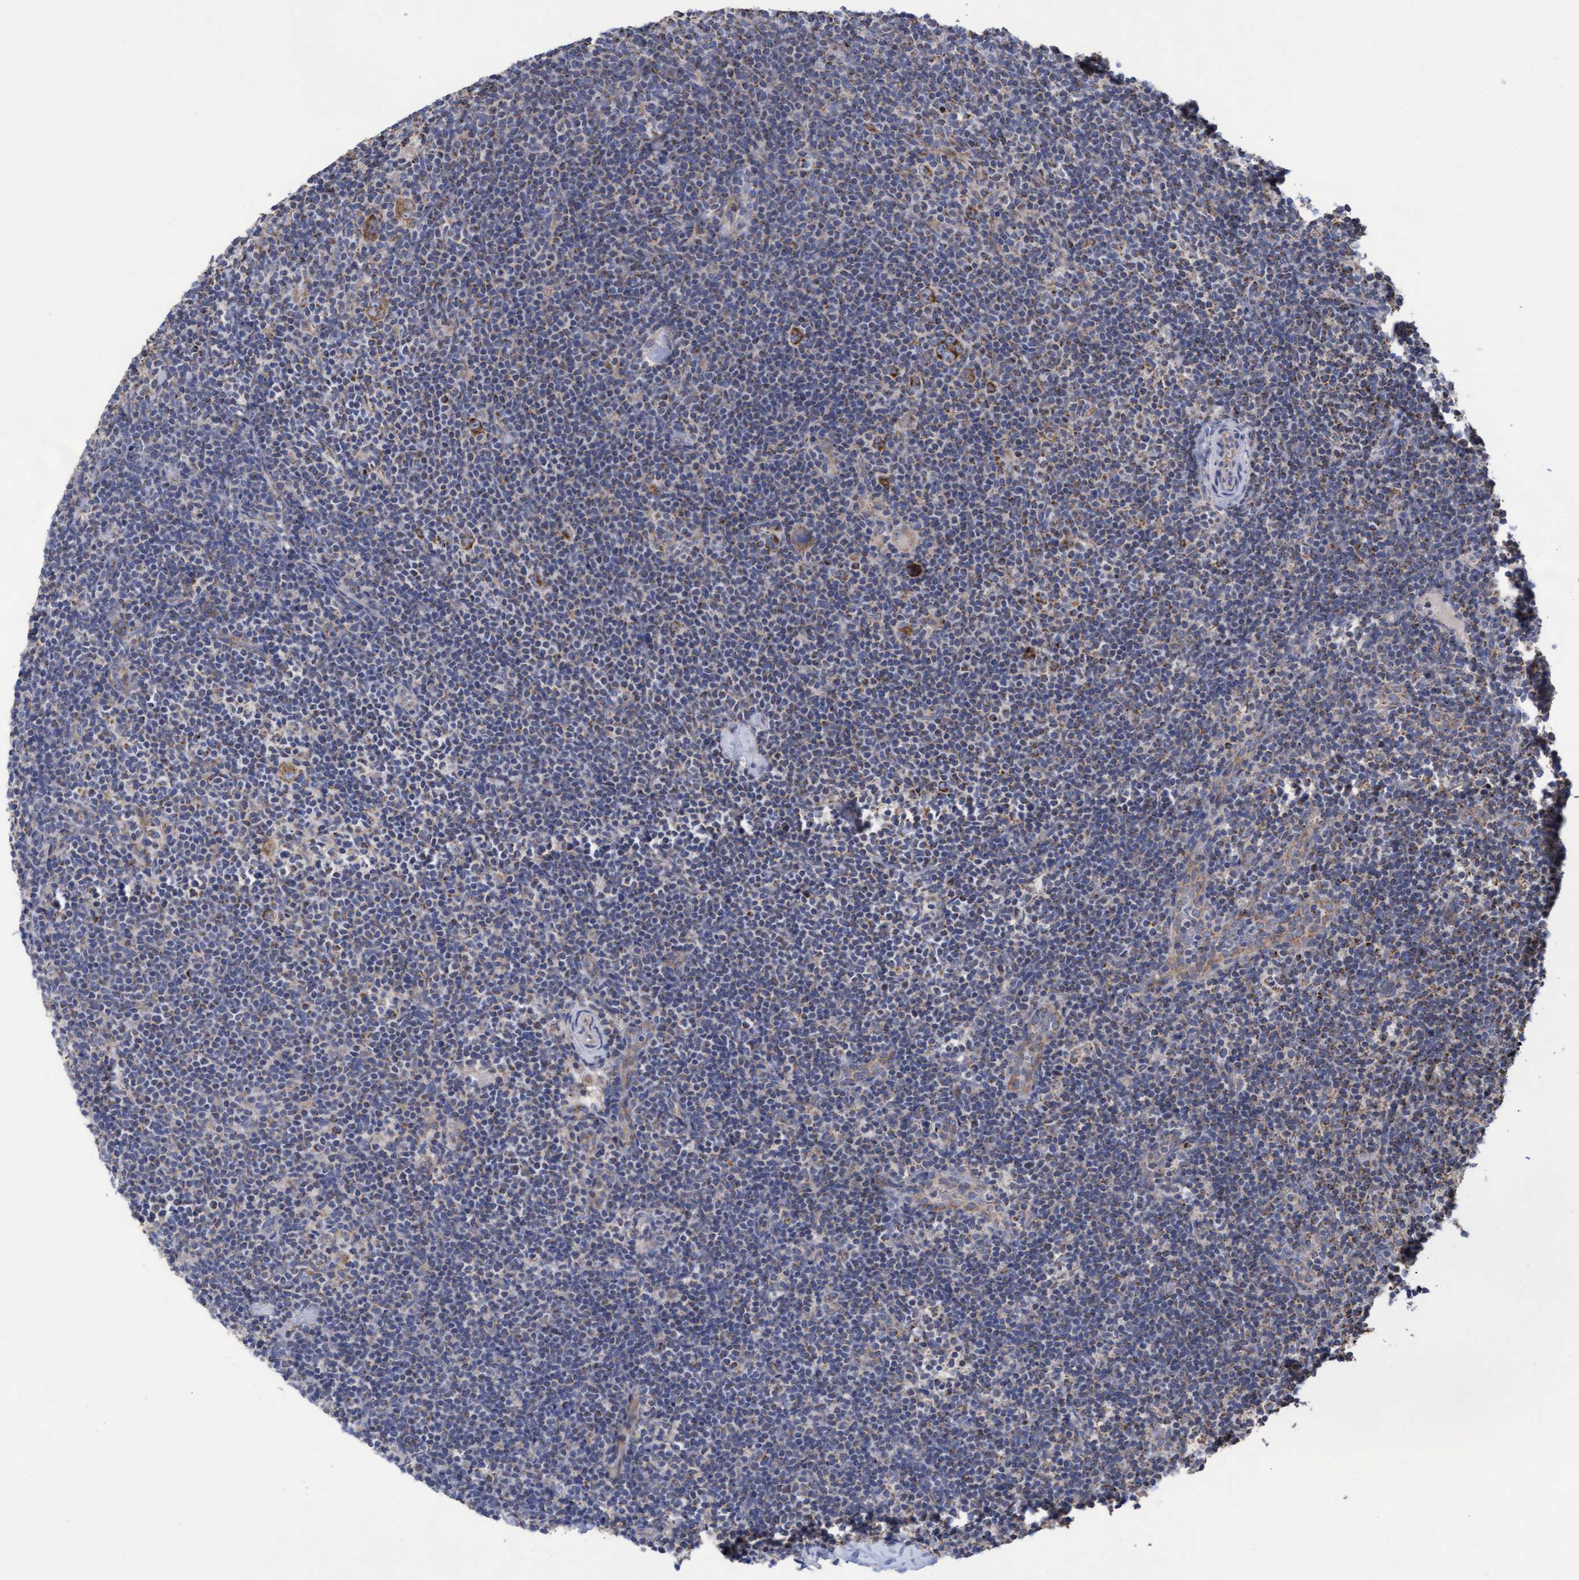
{"staining": {"intensity": "moderate", "quantity": ">75%", "location": "cytoplasmic/membranous"}, "tissue": "lymphoma", "cell_type": "Tumor cells", "image_type": "cancer", "snomed": [{"axis": "morphology", "description": "Hodgkin's disease, NOS"}, {"axis": "topography", "description": "Lymph node"}], "caption": "Immunohistochemistry (IHC) micrograph of human Hodgkin's disease stained for a protein (brown), which displays medium levels of moderate cytoplasmic/membranous positivity in approximately >75% of tumor cells.", "gene": "COBL", "patient": {"sex": "female", "age": 57}}